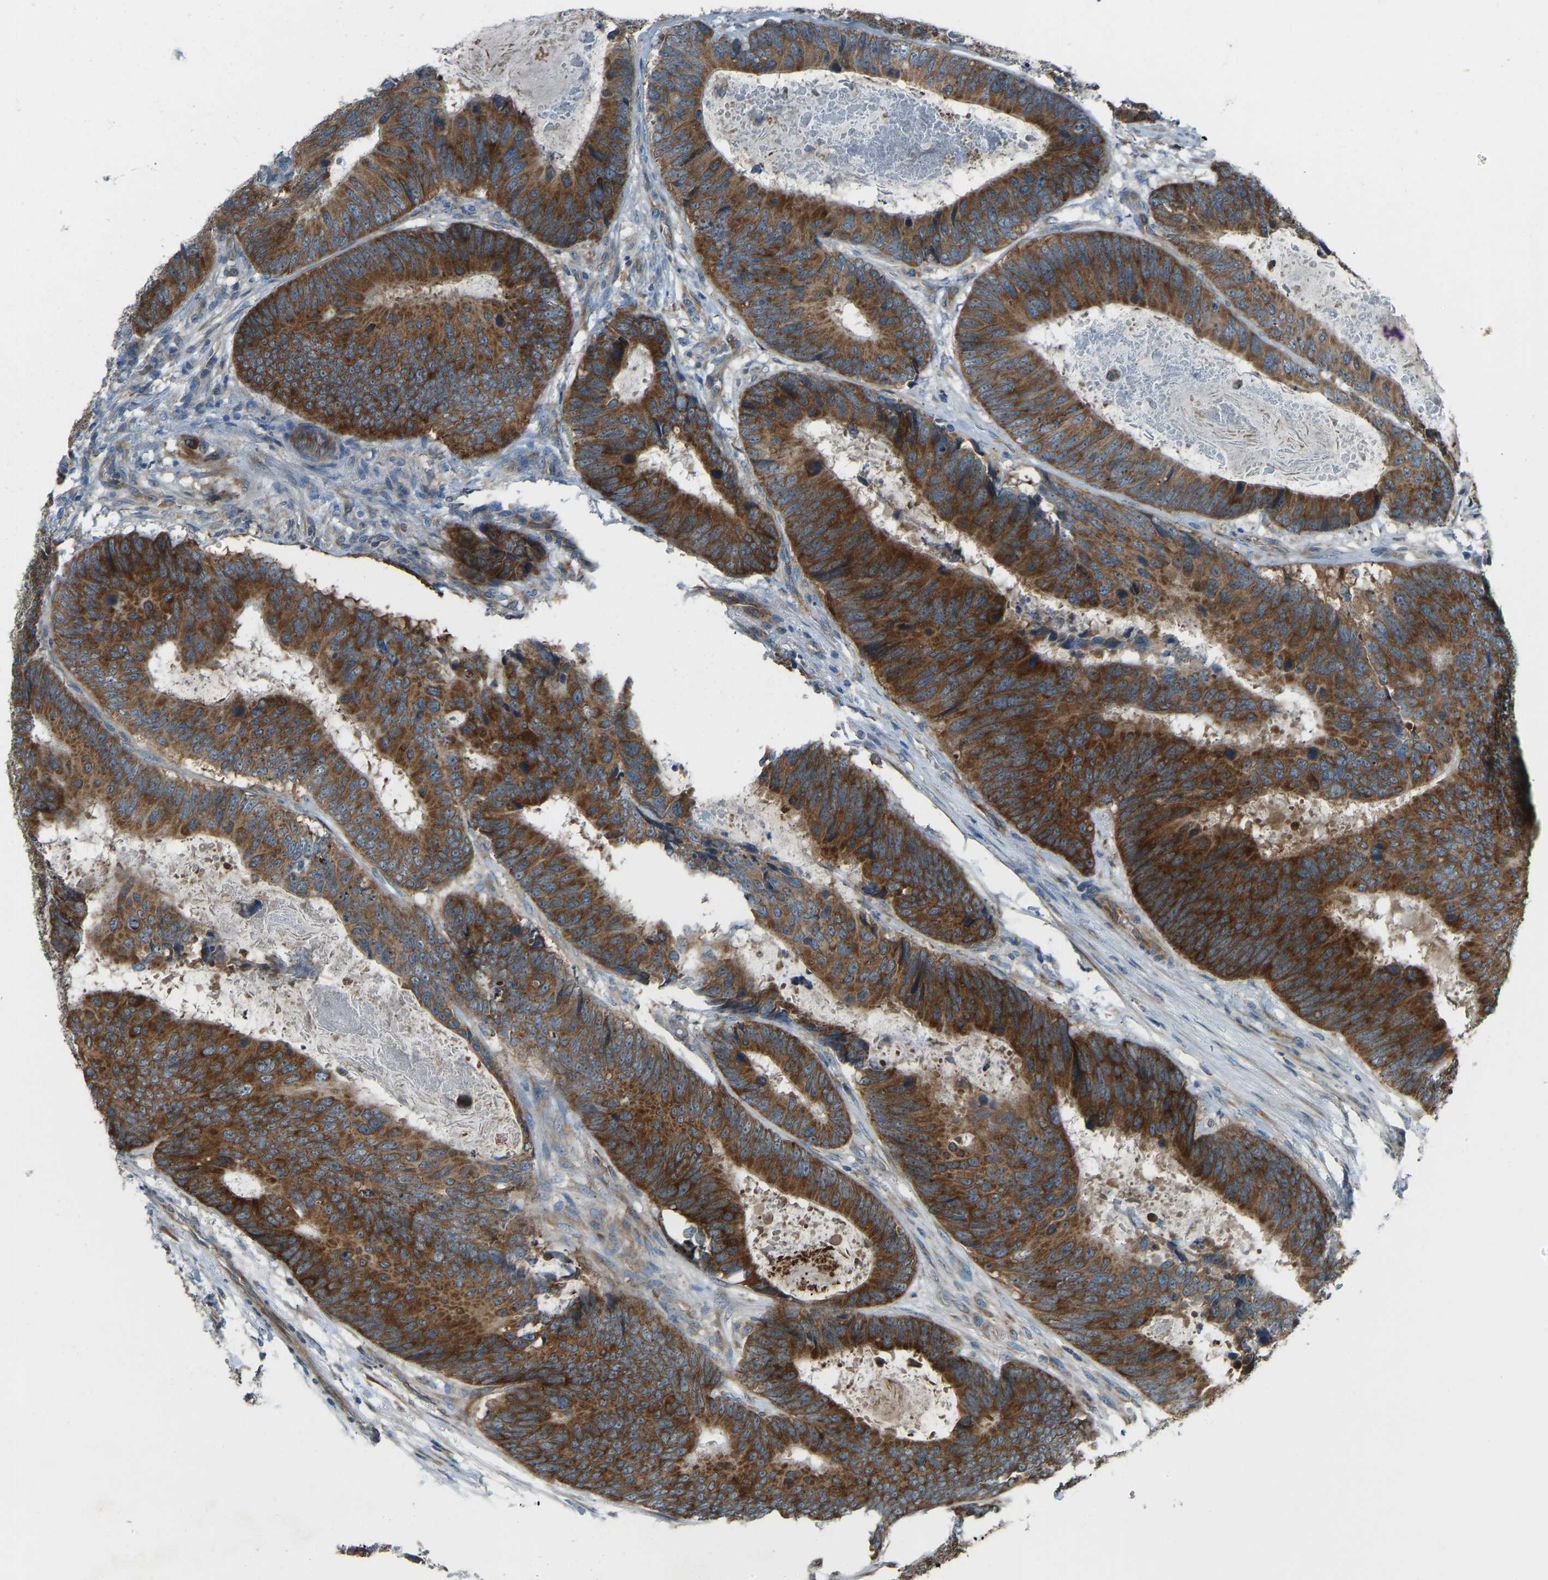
{"staining": {"intensity": "strong", "quantity": ">75%", "location": "cytoplasmic/membranous"}, "tissue": "colorectal cancer", "cell_type": "Tumor cells", "image_type": "cancer", "snomed": [{"axis": "morphology", "description": "Adenocarcinoma, NOS"}, {"axis": "topography", "description": "Colon"}], "caption": "Tumor cells reveal high levels of strong cytoplasmic/membranous positivity in approximately >75% of cells in human colorectal cancer.", "gene": "STAU2", "patient": {"sex": "male", "age": 56}}